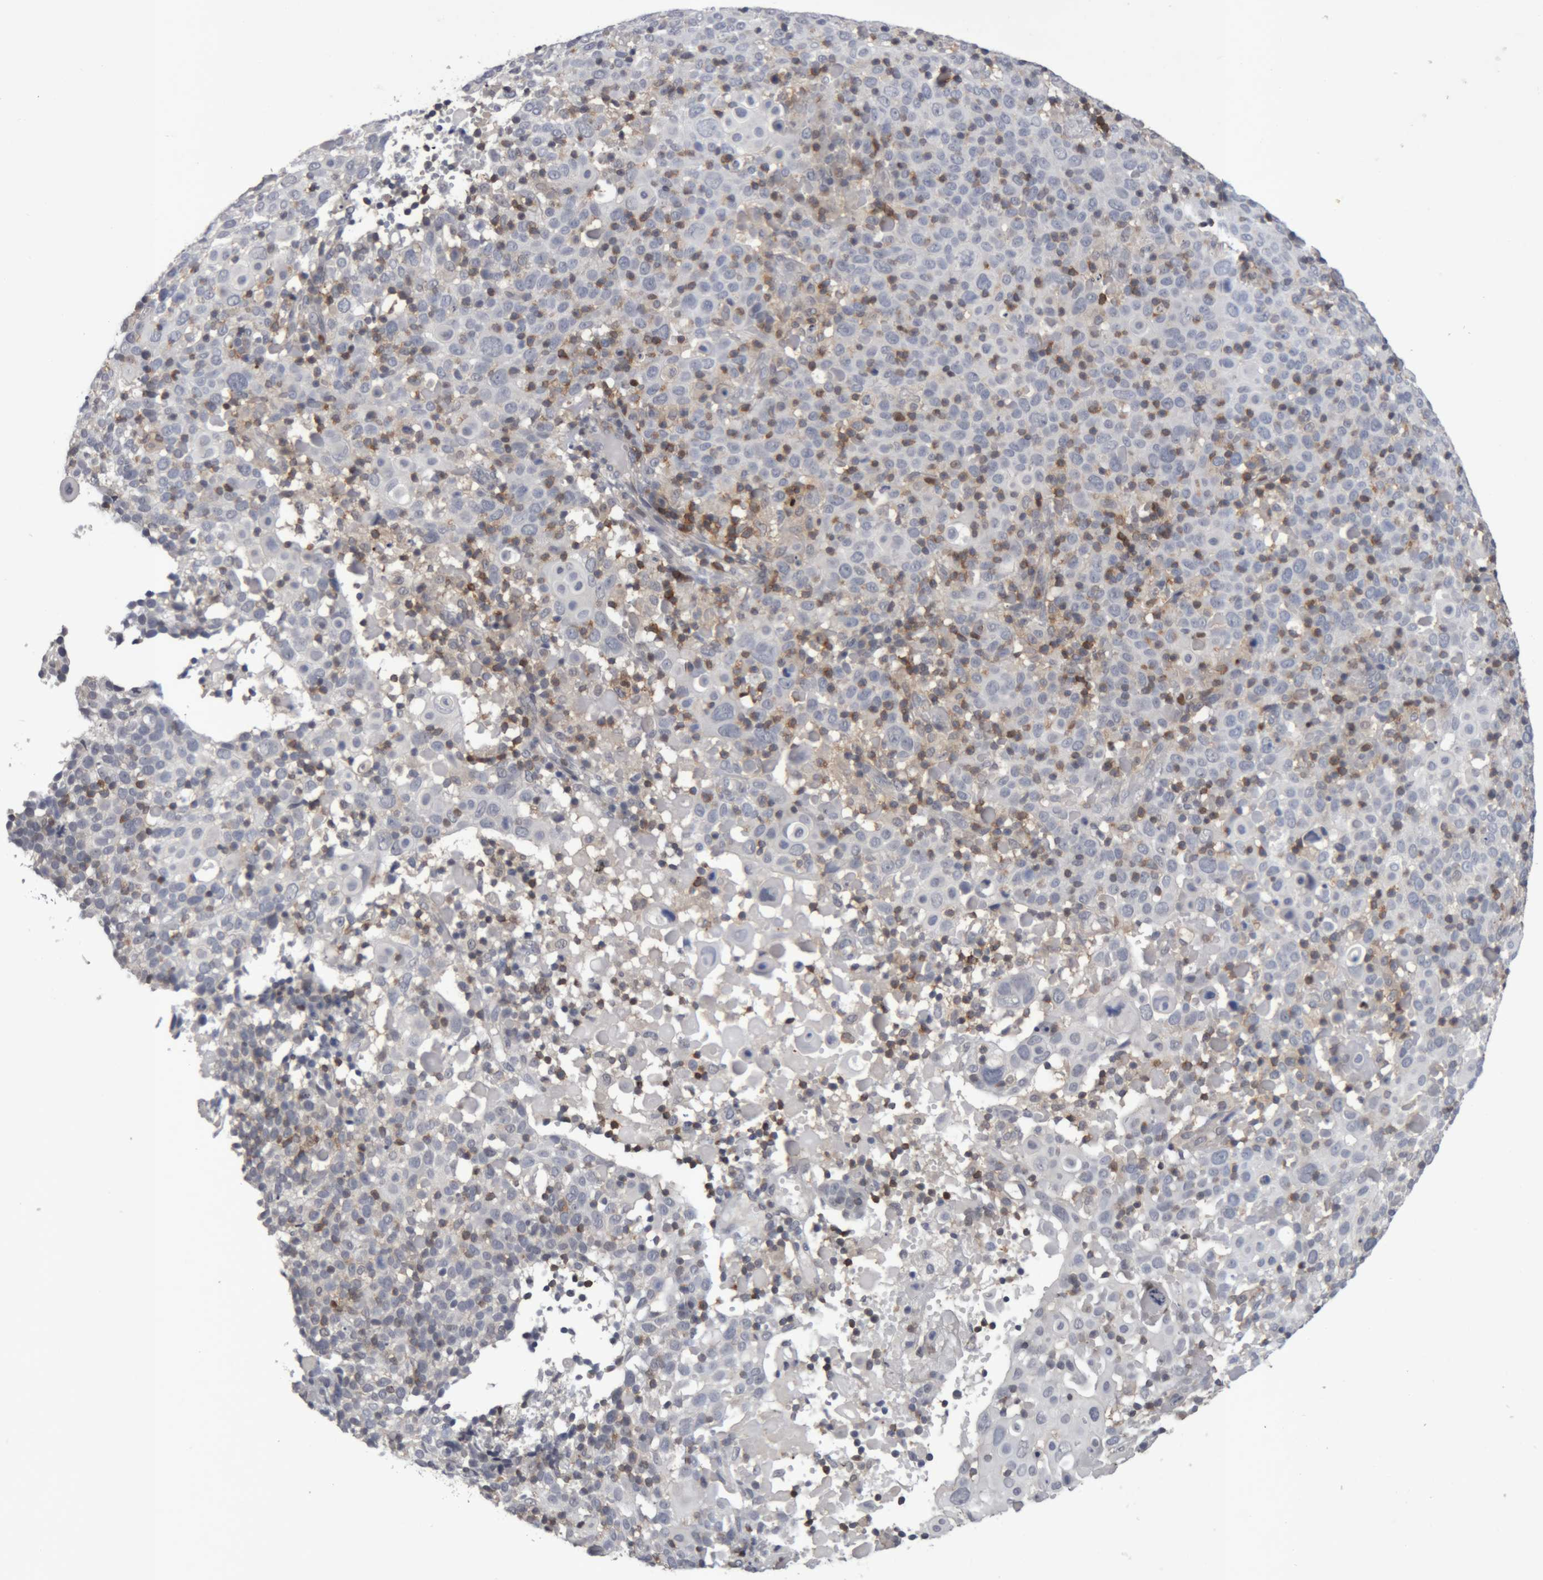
{"staining": {"intensity": "negative", "quantity": "none", "location": "none"}, "tissue": "cervical cancer", "cell_type": "Tumor cells", "image_type": "cancer", "snomed": [{"axis": "morphology", "description": "Squamous cell carcinoma, NOS"}, {"axis": "topography", "description": "Cervix"}], "caption": "Protein analysis of cervical cancer (squamous cell carcinoma) demonstrates no significant staining in tumor cells.", "gene": "NFATC2", "patient": {"sex": "female", "age": 74}}